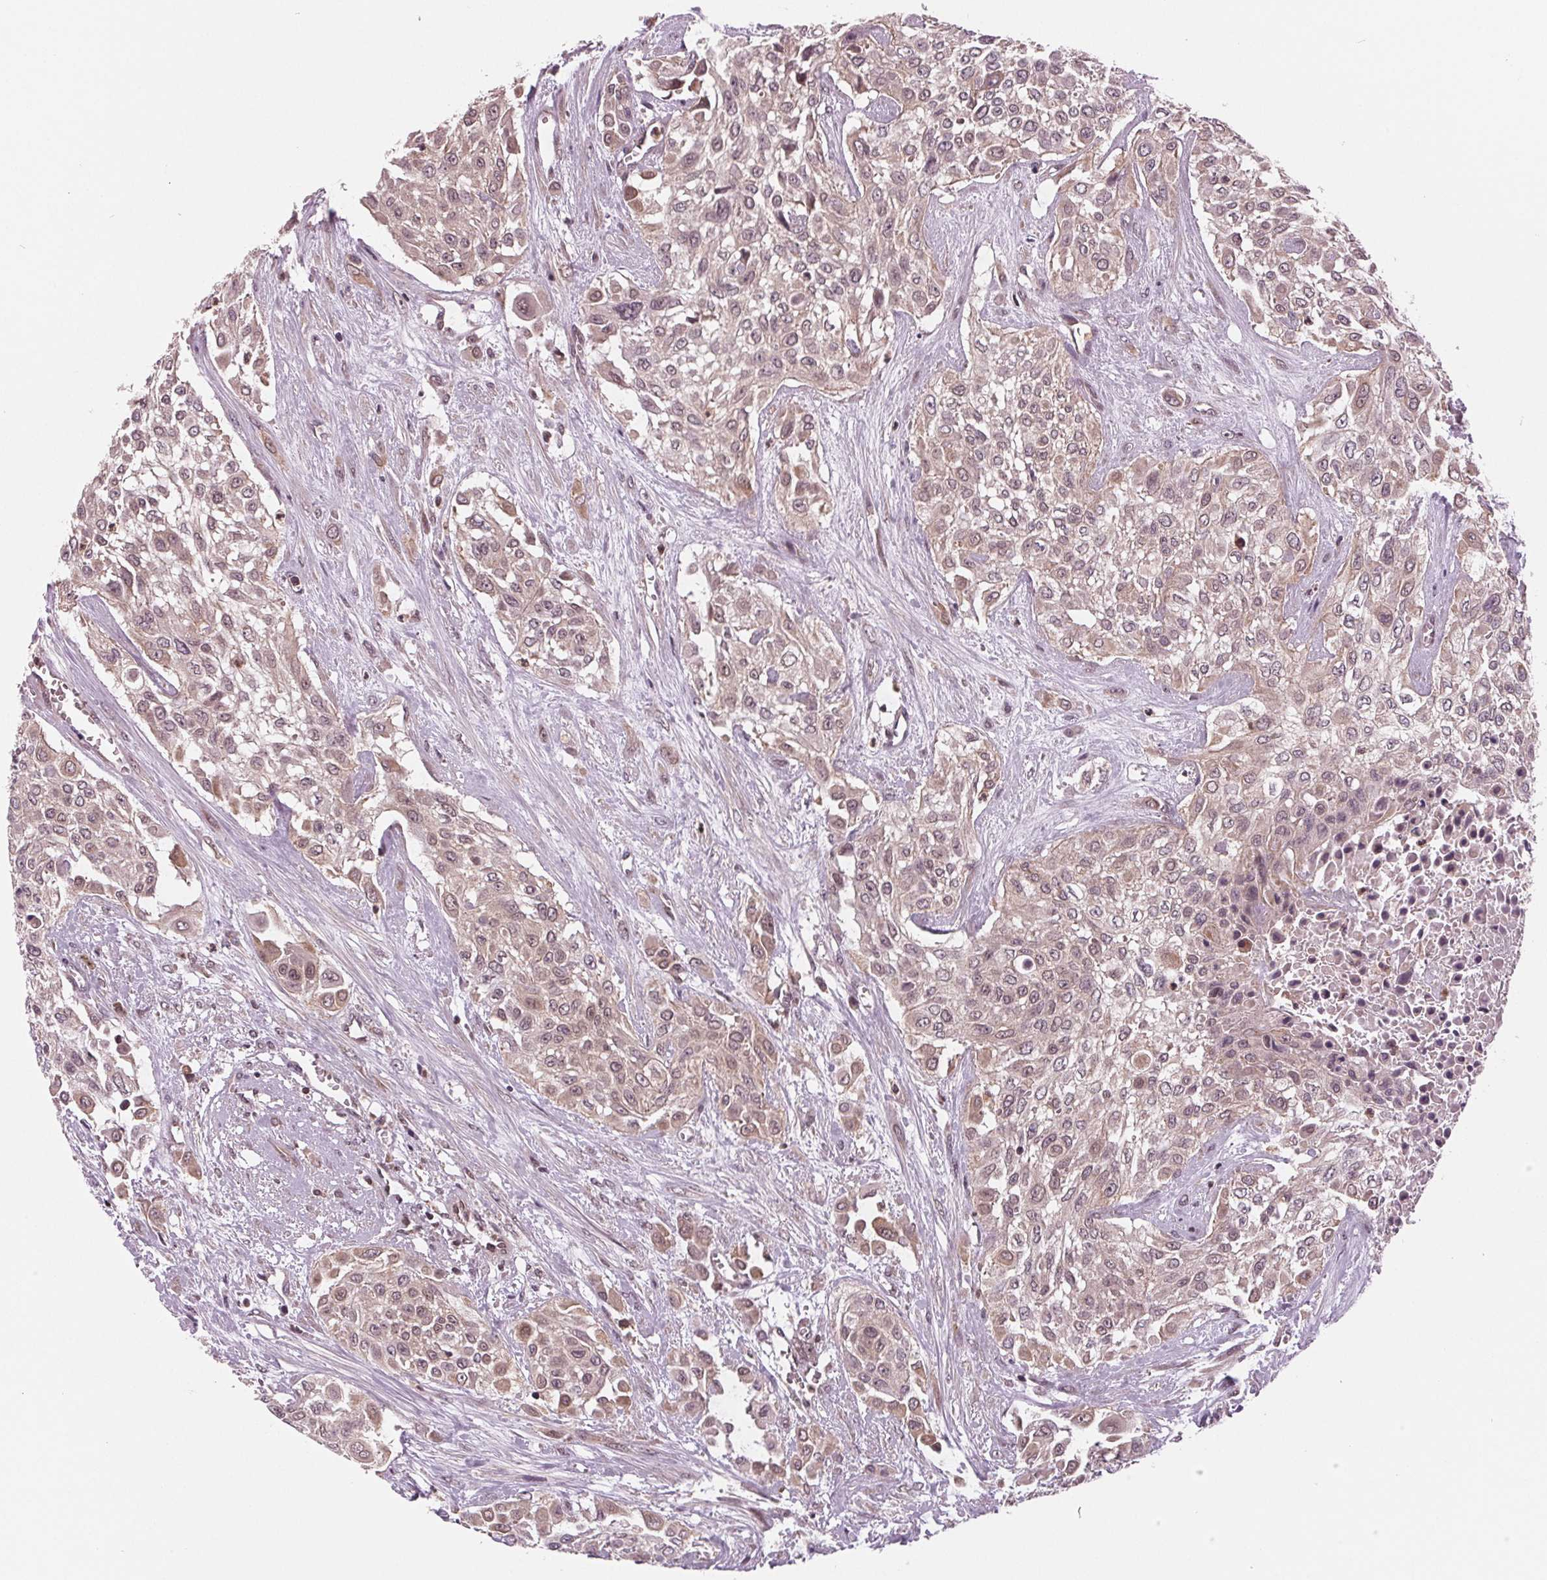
{"staining": {"intensity": "weak", "quantity": "25%-75%", "location": "cytoplasmic/membranous"}, "tissue": "urothelial cancer", "cell_type": "Tumor cells", "image_type": "cancer", "snomed": [{"axis": "morphology", "description": "Urothelial carcinoma, High grade"}, {"axis": "topography", "description": "Urinary bladder"}], "caption": "A brown stain highlights weak cytoplasmic/membranous expression of a protein in human urothelial cancer tumor cells.", "gene": "STAT3", "patient": {"sex": "male", "age": 57}}